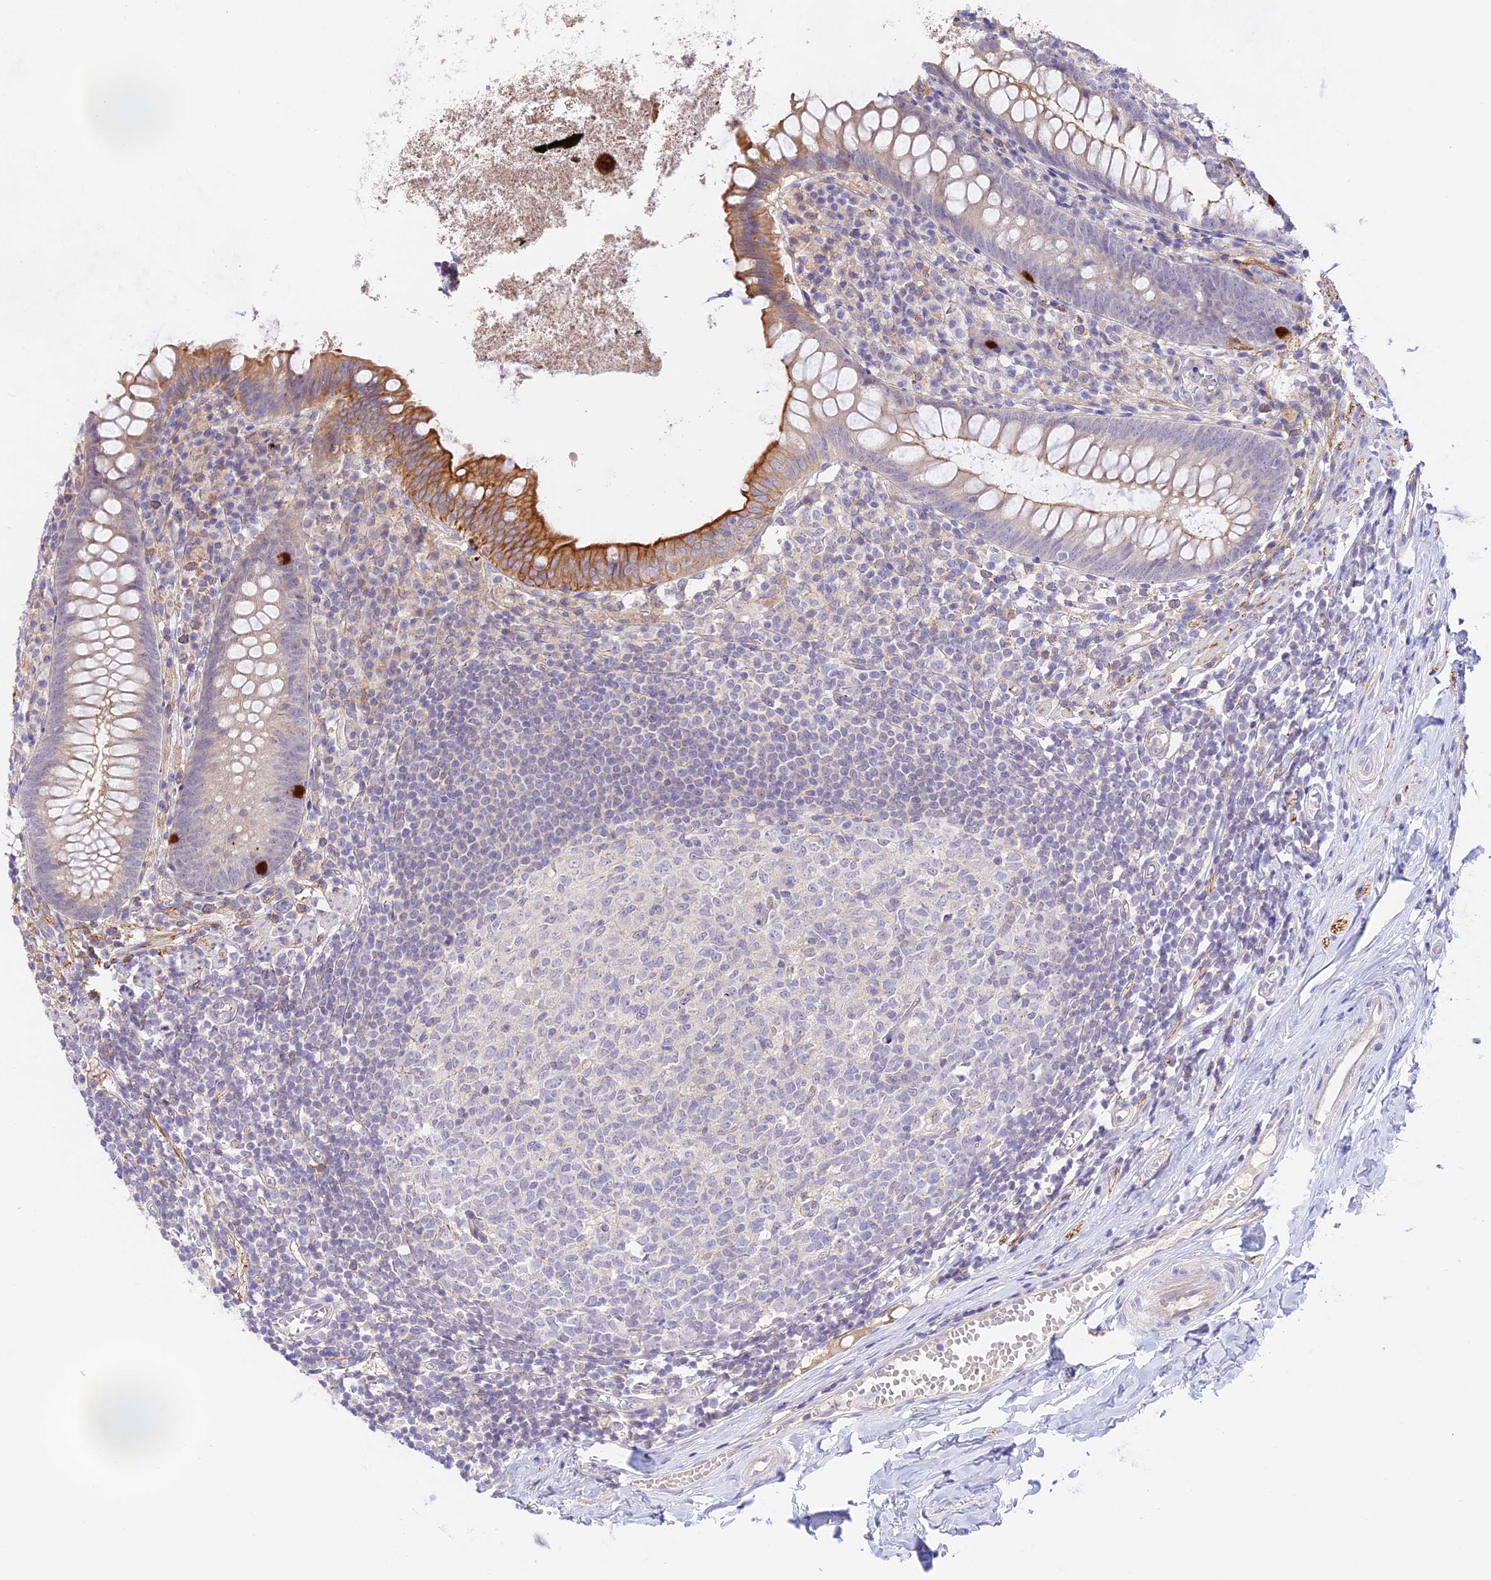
{"staining": {"intensity": "moderate", "quantity": "25%-75%", "location": "cytoplasmic/membranous"}, "tissue": "appendix", "cell_type": "Glandular cells", "image_type": "normal", "snomed": [{"axis": "morphology", "description": "Normal tissue, NOS"}, {"axis": "topography", "description": "Appendix"}], "caption": "Glandular cells exhibit medium levels of moderate cytoplasmic/membranous positivity in about 25%-75% of cells in benign appendix.", "gene": "CAMSAP3", "patient": {"sex": "female", "age": 51}}